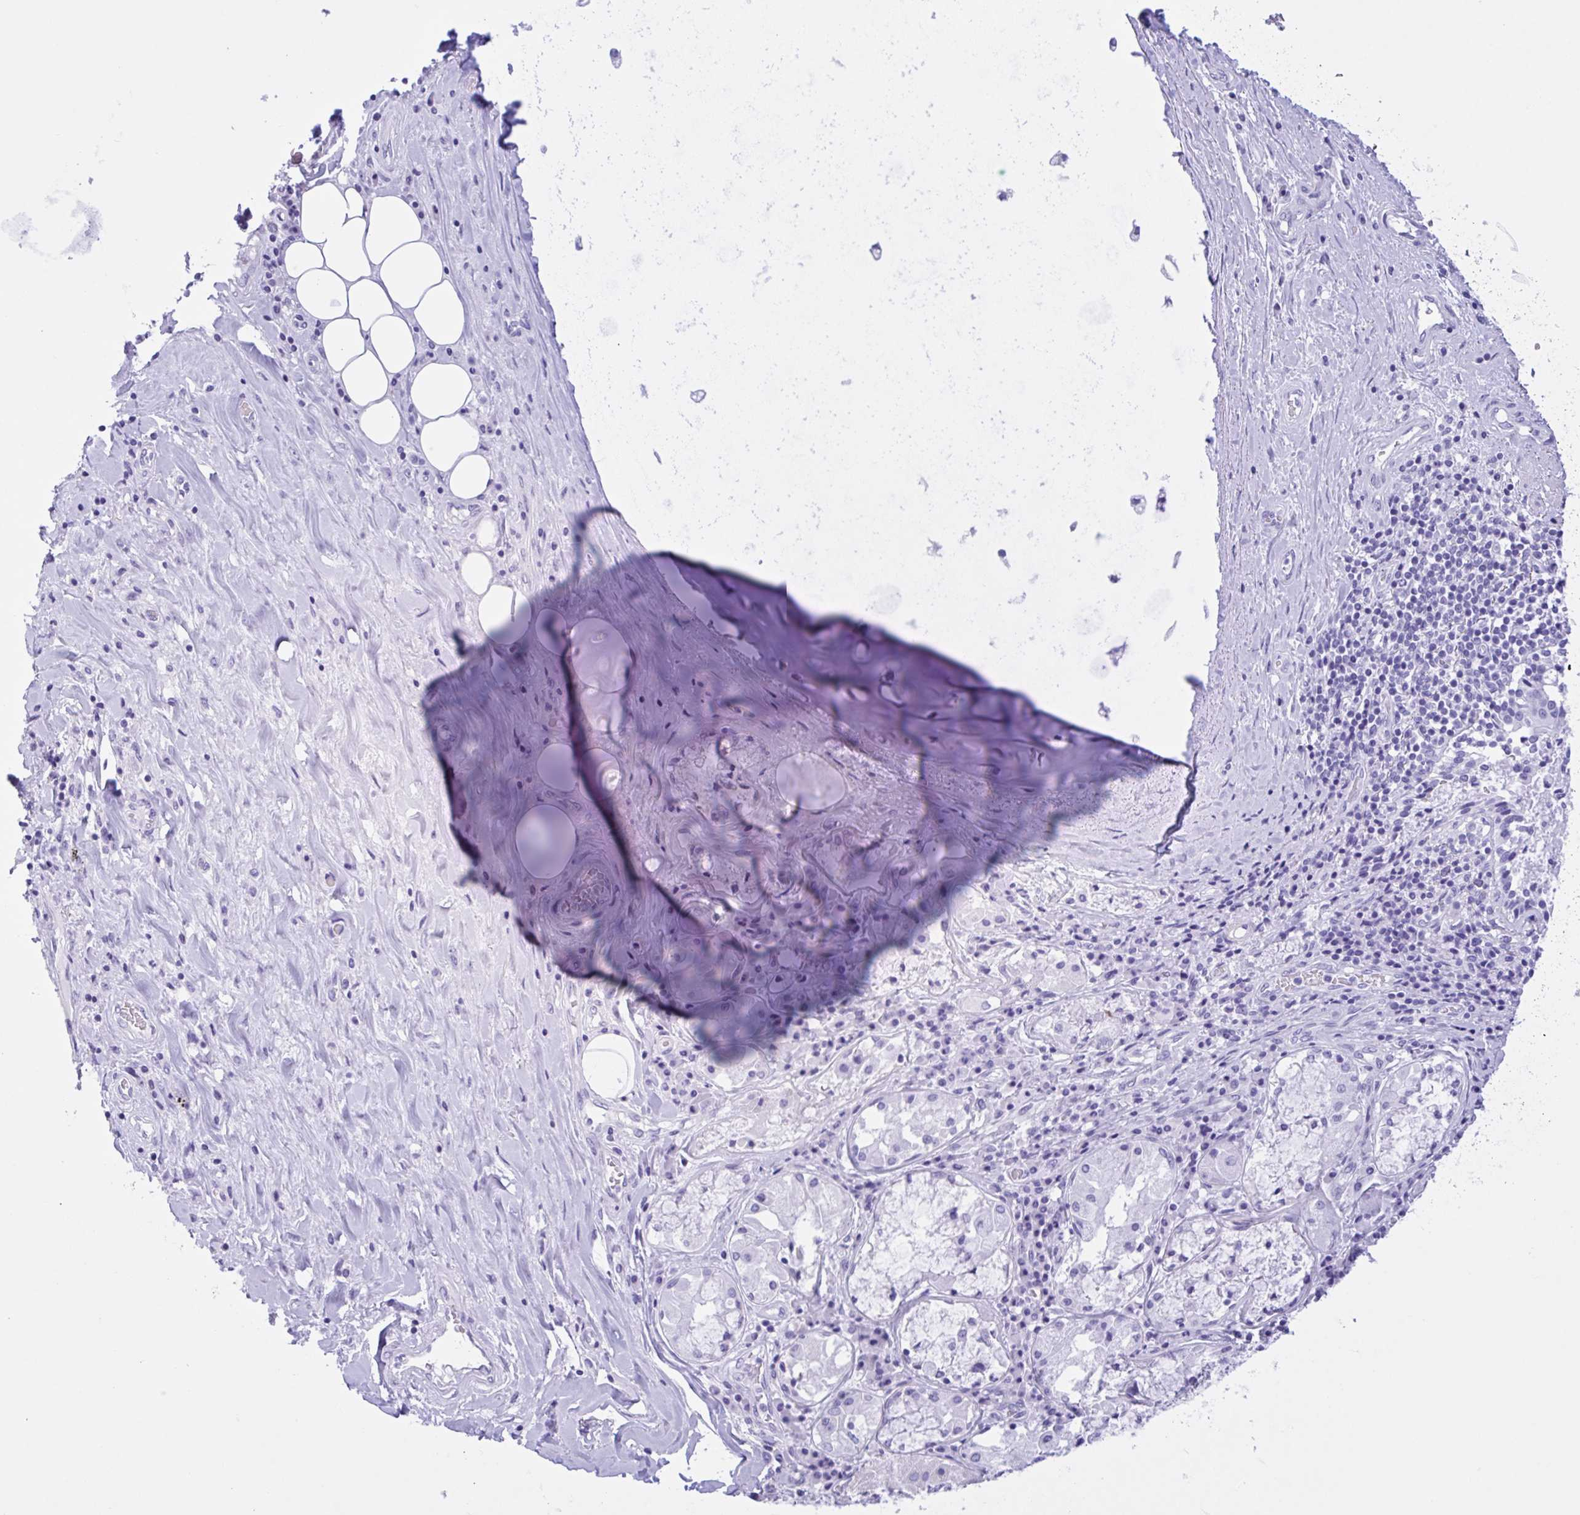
{"staining": {"intensity": "negative", "quantity": "none", "location": "none"}, "tissue": "adipose tissue", "cell_type": "Adipocytes", "image_type": "normal", "snomed": [{"axis": "morphology", "description": "Normal tissue, NOS"}, {"axis": "topography", "description": "Cartilage tissue"}, {"axis": "topography", "description": "Bronchus"}], "caption": "IHC of unremarkable human adipose tissue demonstrates no staining in adipocytes. The staining is performed using DAB (3,3'-diaminobenzidine) brown chromogen with nuclei counter-stained in using hematoxylin.", "gene": "IAPP", "patient": {"sex": "male", "age": 64}}